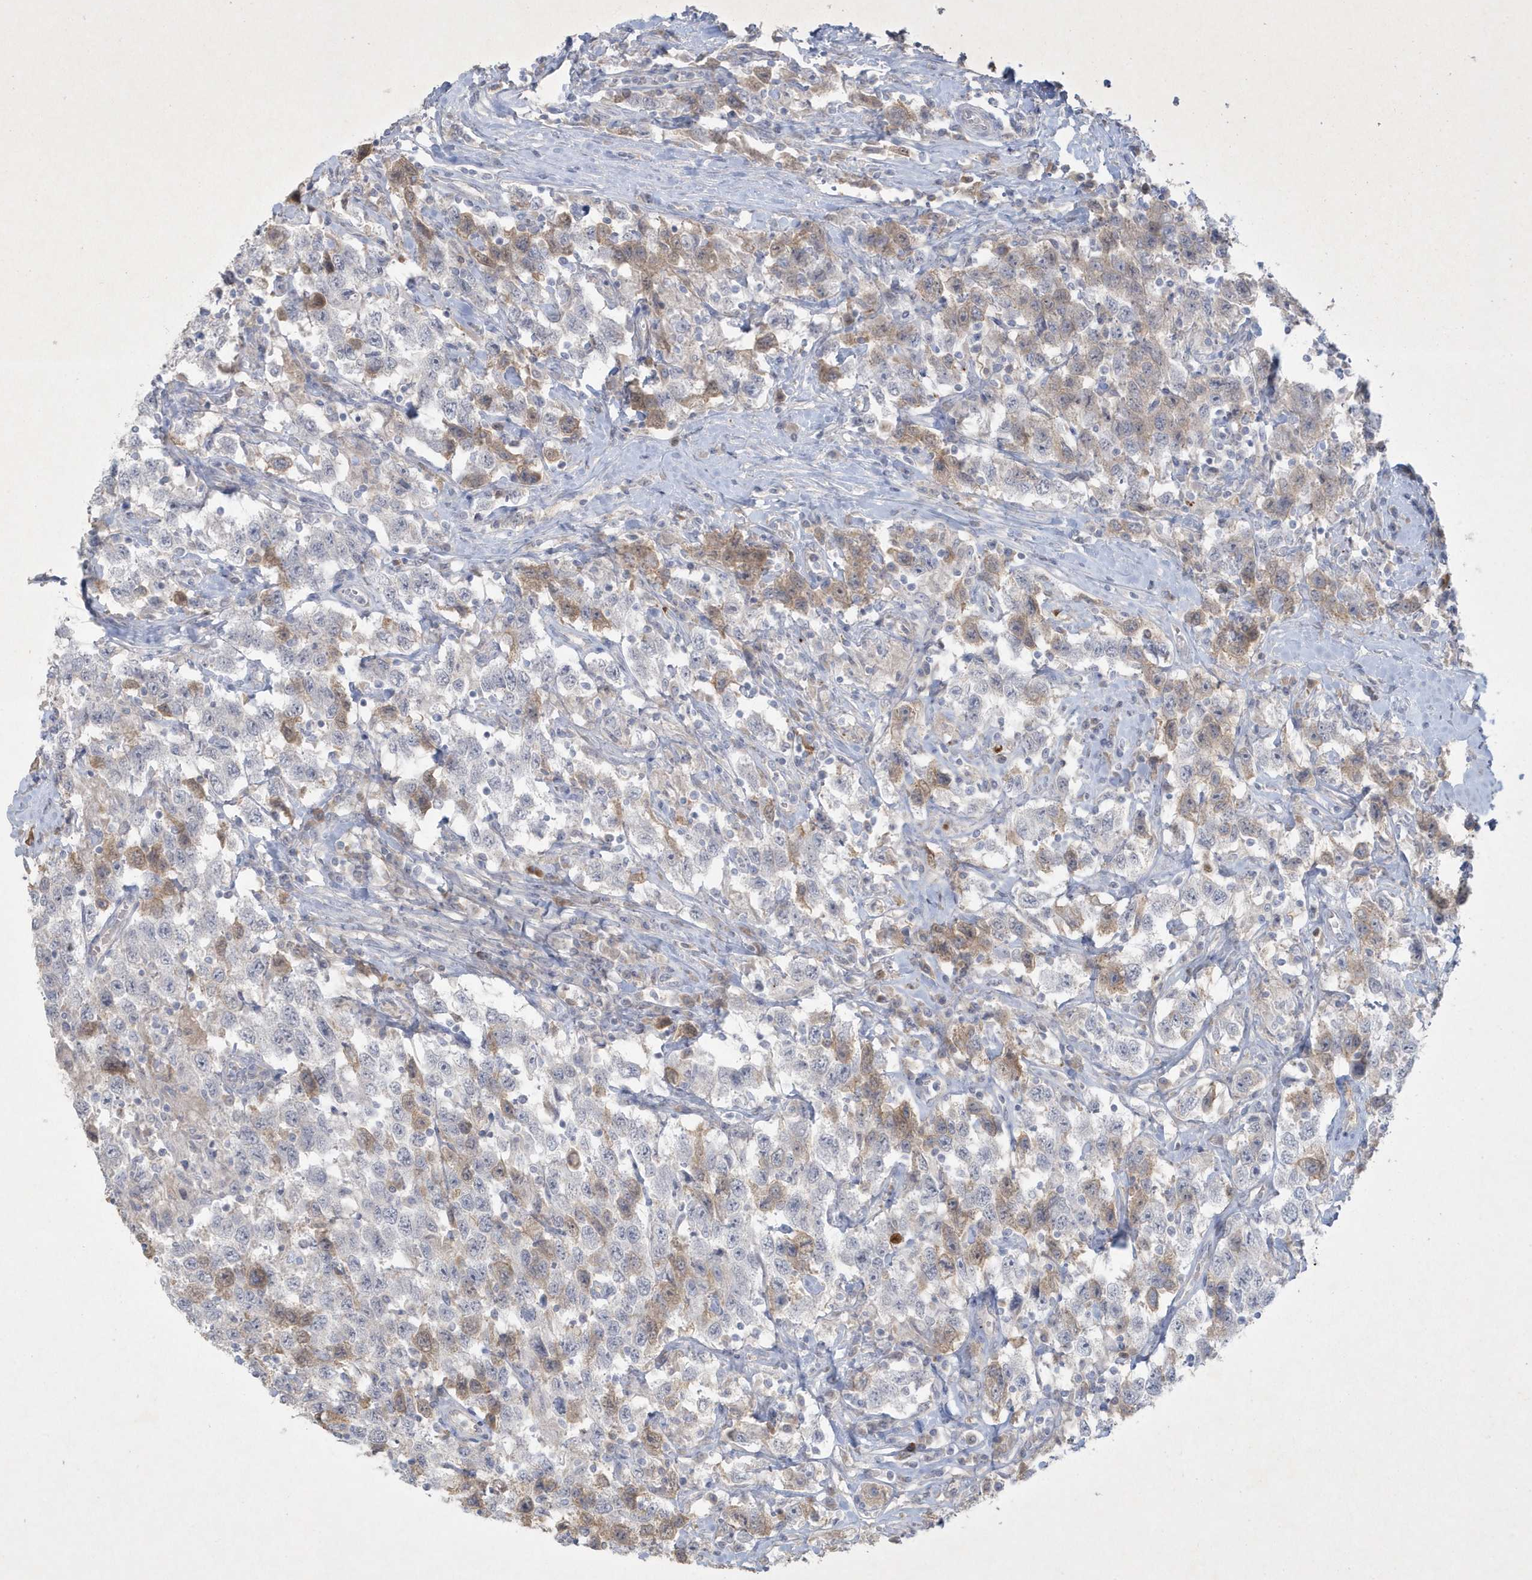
{"staining": {"intensity": "moderate", "quantity": "<25%", "location": "cytoplasmic/membranous"}, "tissue": "testis cancer", "cell_type": "Tumor cells", "image_type": "cancer", "snomed": [{"axis": "morphology", "description": "Seminoma, NOS"}, {"axis": "topography", "description": "Testis"}], "caption": "Human seminoma (testis) stained with a protein marker exhibits moderate staining in tumor cells.", "gene": "CCDC24", "patient": {"sex": "male", "age": 41}}